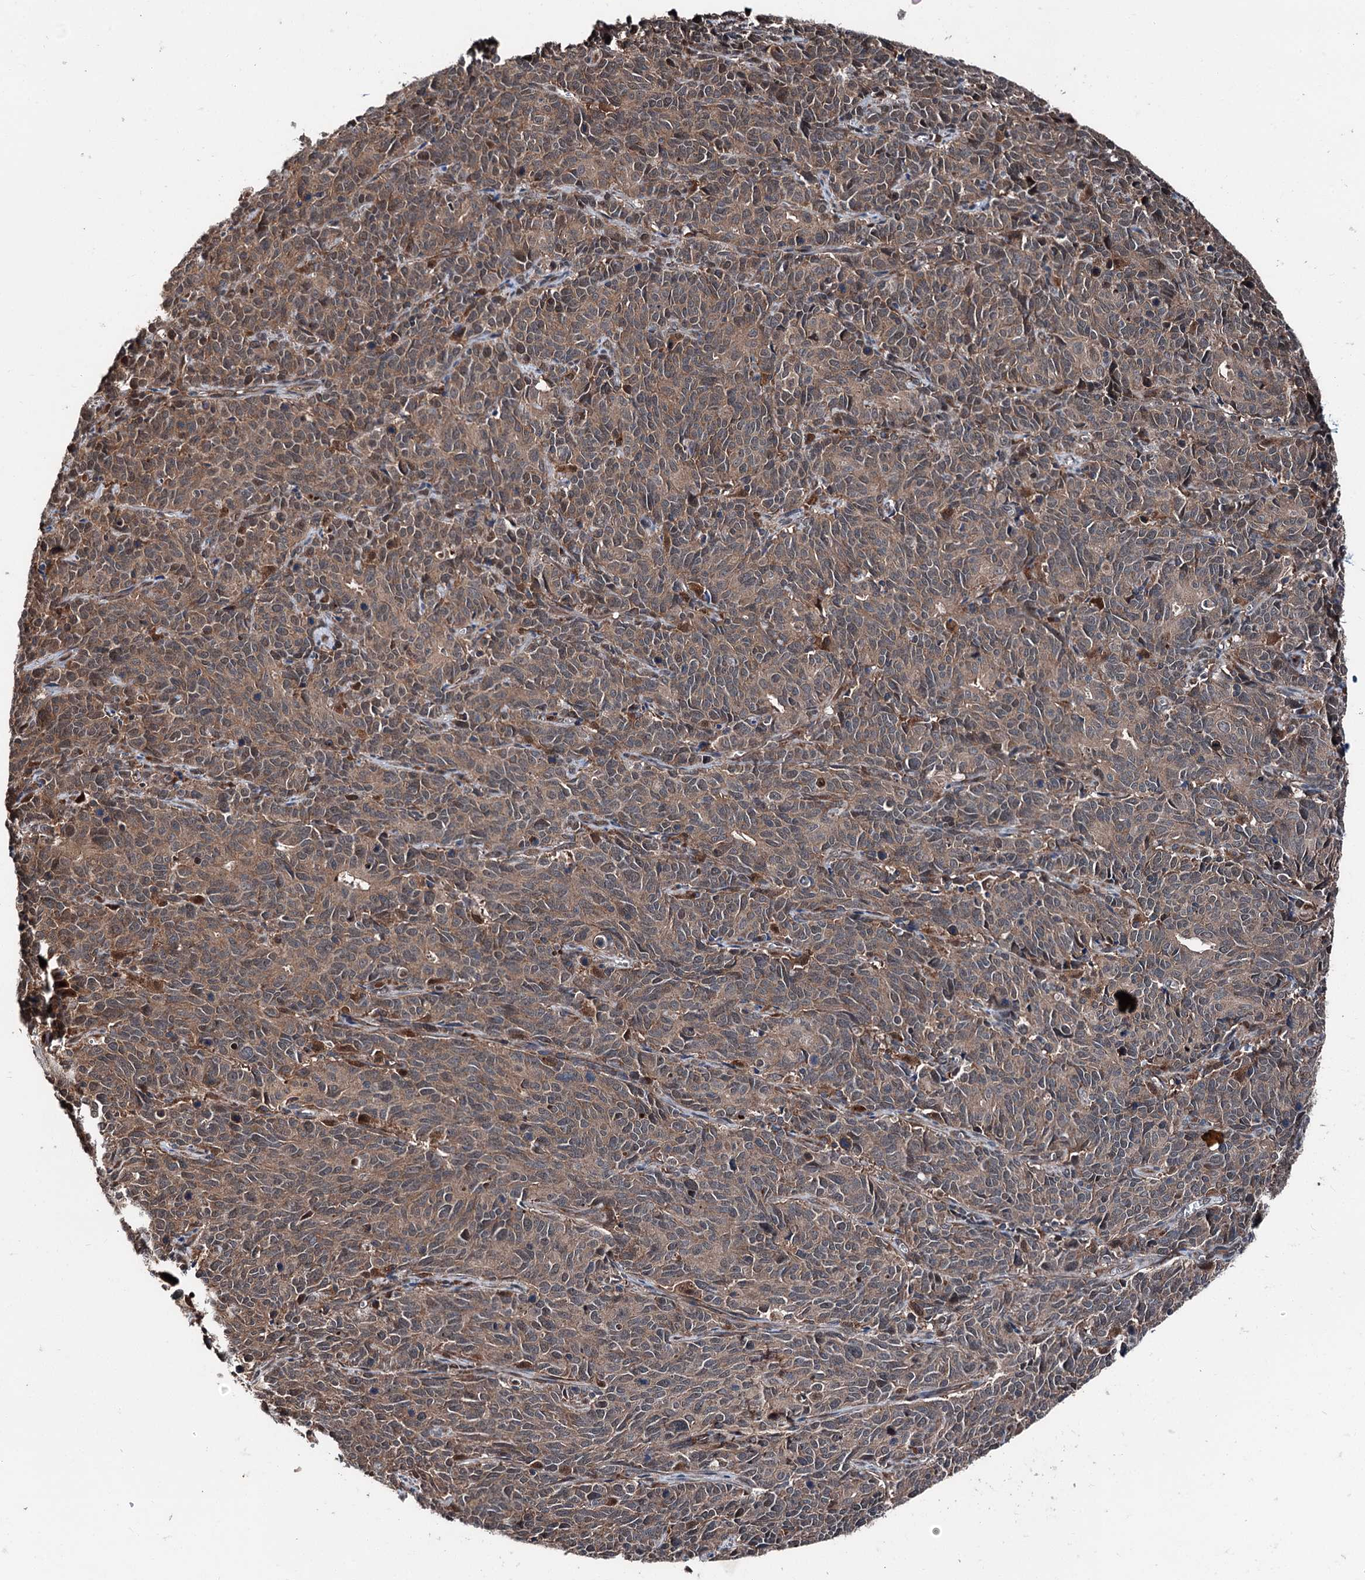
{"staining": {"intensity": "moderate", "quantity": ">75%", "location": "cytoplasmic/membranous"}, "tissue": "cervical cancer", "cell_type": "Tumor cells", "image_type": "cancer", "snomed": [{"axis": "morphology", "description": "Squamous cell carcinoma, NOS"}, {"axis": "topography", "description": "Cervix"}], "caption": "Squamous cell carcinoma (cervical) was stained to show a protein in brown. There is medium levels of moderate cytoplasmic/membranous staining in approximately >75% of tumor cells.", "gene": "PSMD13", "patient": {"sex": "female", "age": 60}}